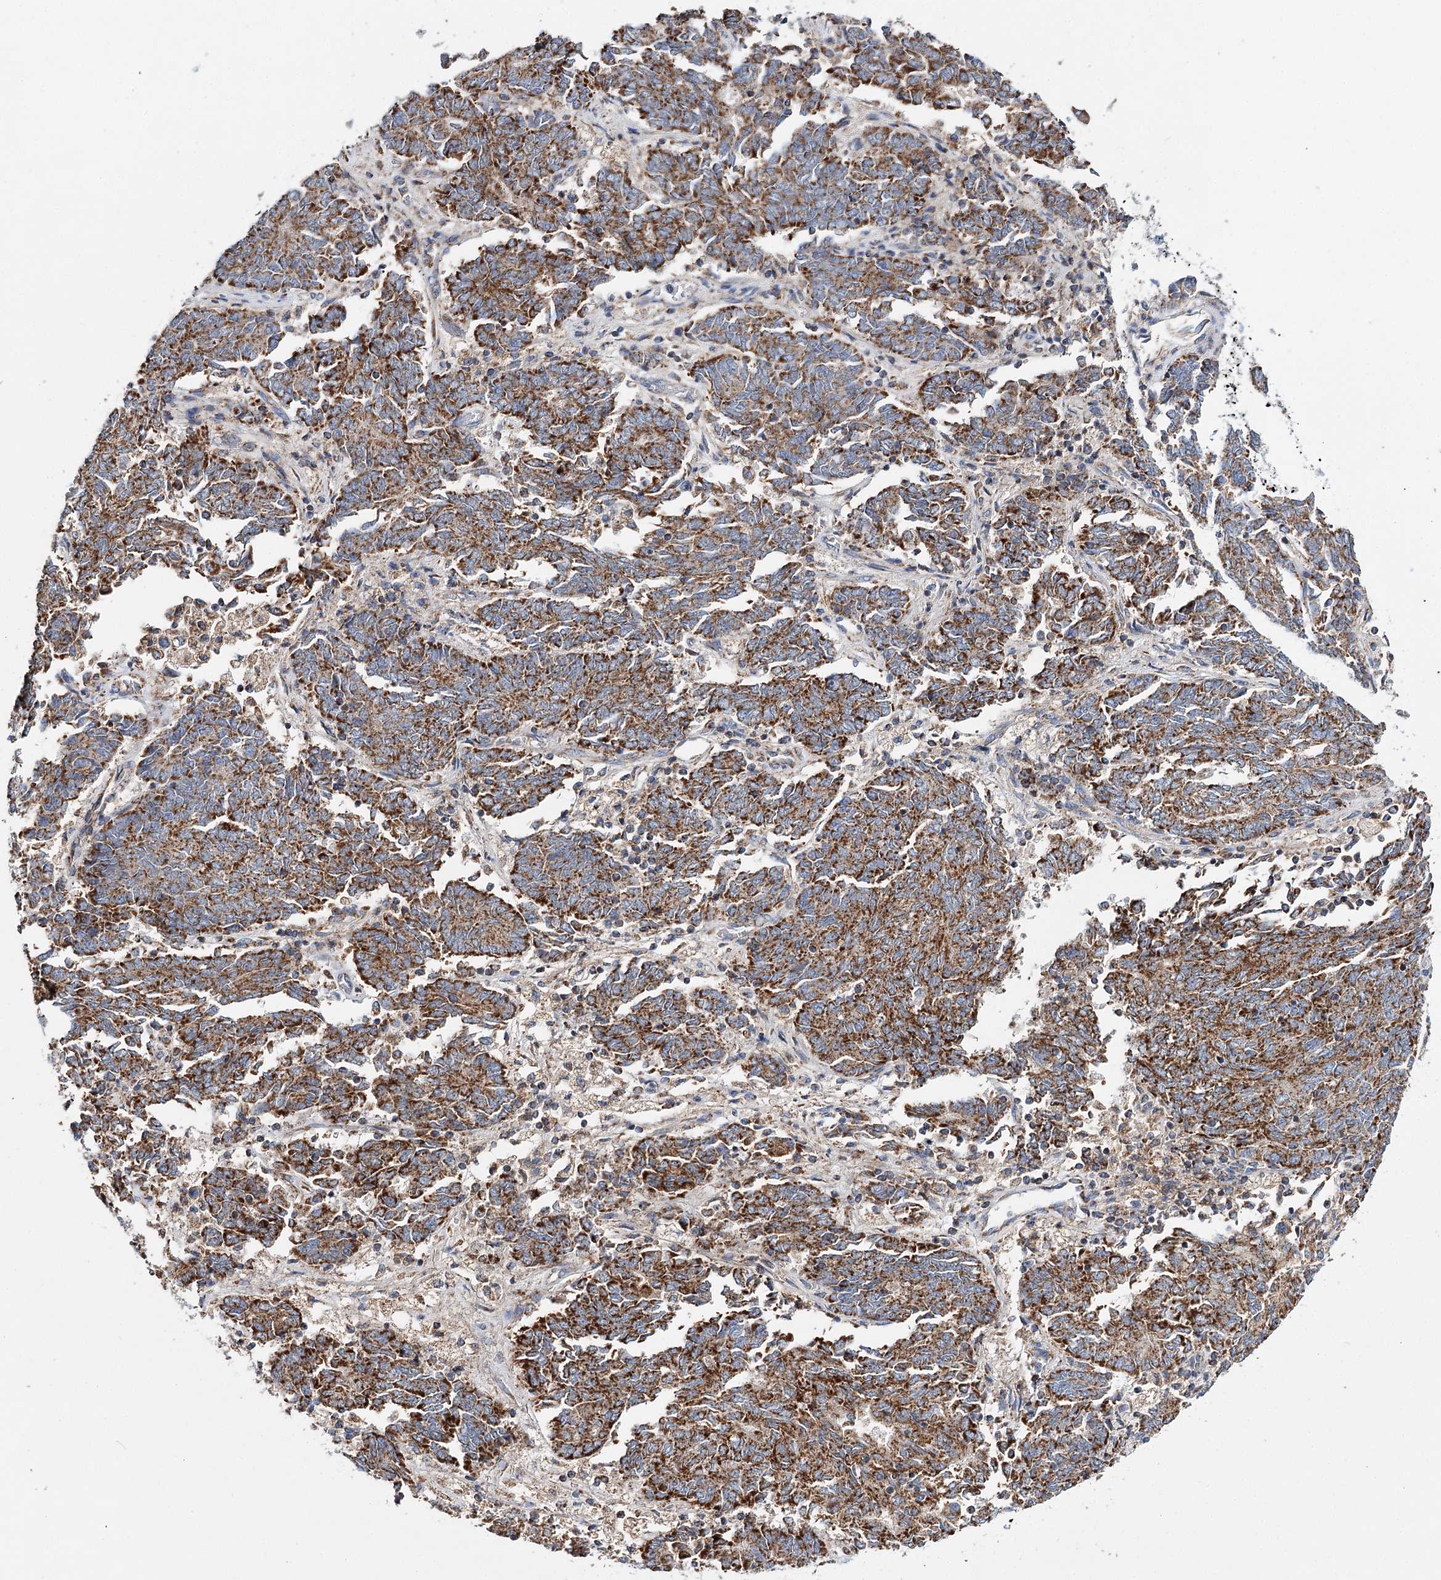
{"staining": {"intensity": "moderate", "quantity": ">75%", "location": "cytoplasmic/membranous"}, "tissue": "endometrial cancer", "cell_type": "Tumor cells", "image_type": "cancer", "snomed": [{"axis": "morphology", "description": "Adenocarcinoma, NOS"}, {"axis": "topography", "description": "Endometrium"}], "caption": "This photomicrograph displays endometrial adenocarcinoma stained with immunohistochemistry (IHC) to label a protein in brown. The cytoplasmic/membranous of tumor cells show moderate positivity for the protein. Nuclei are counter-stained blue.", "gene": "CFAP46", "patient": {"sex": "female", "age": 80}}